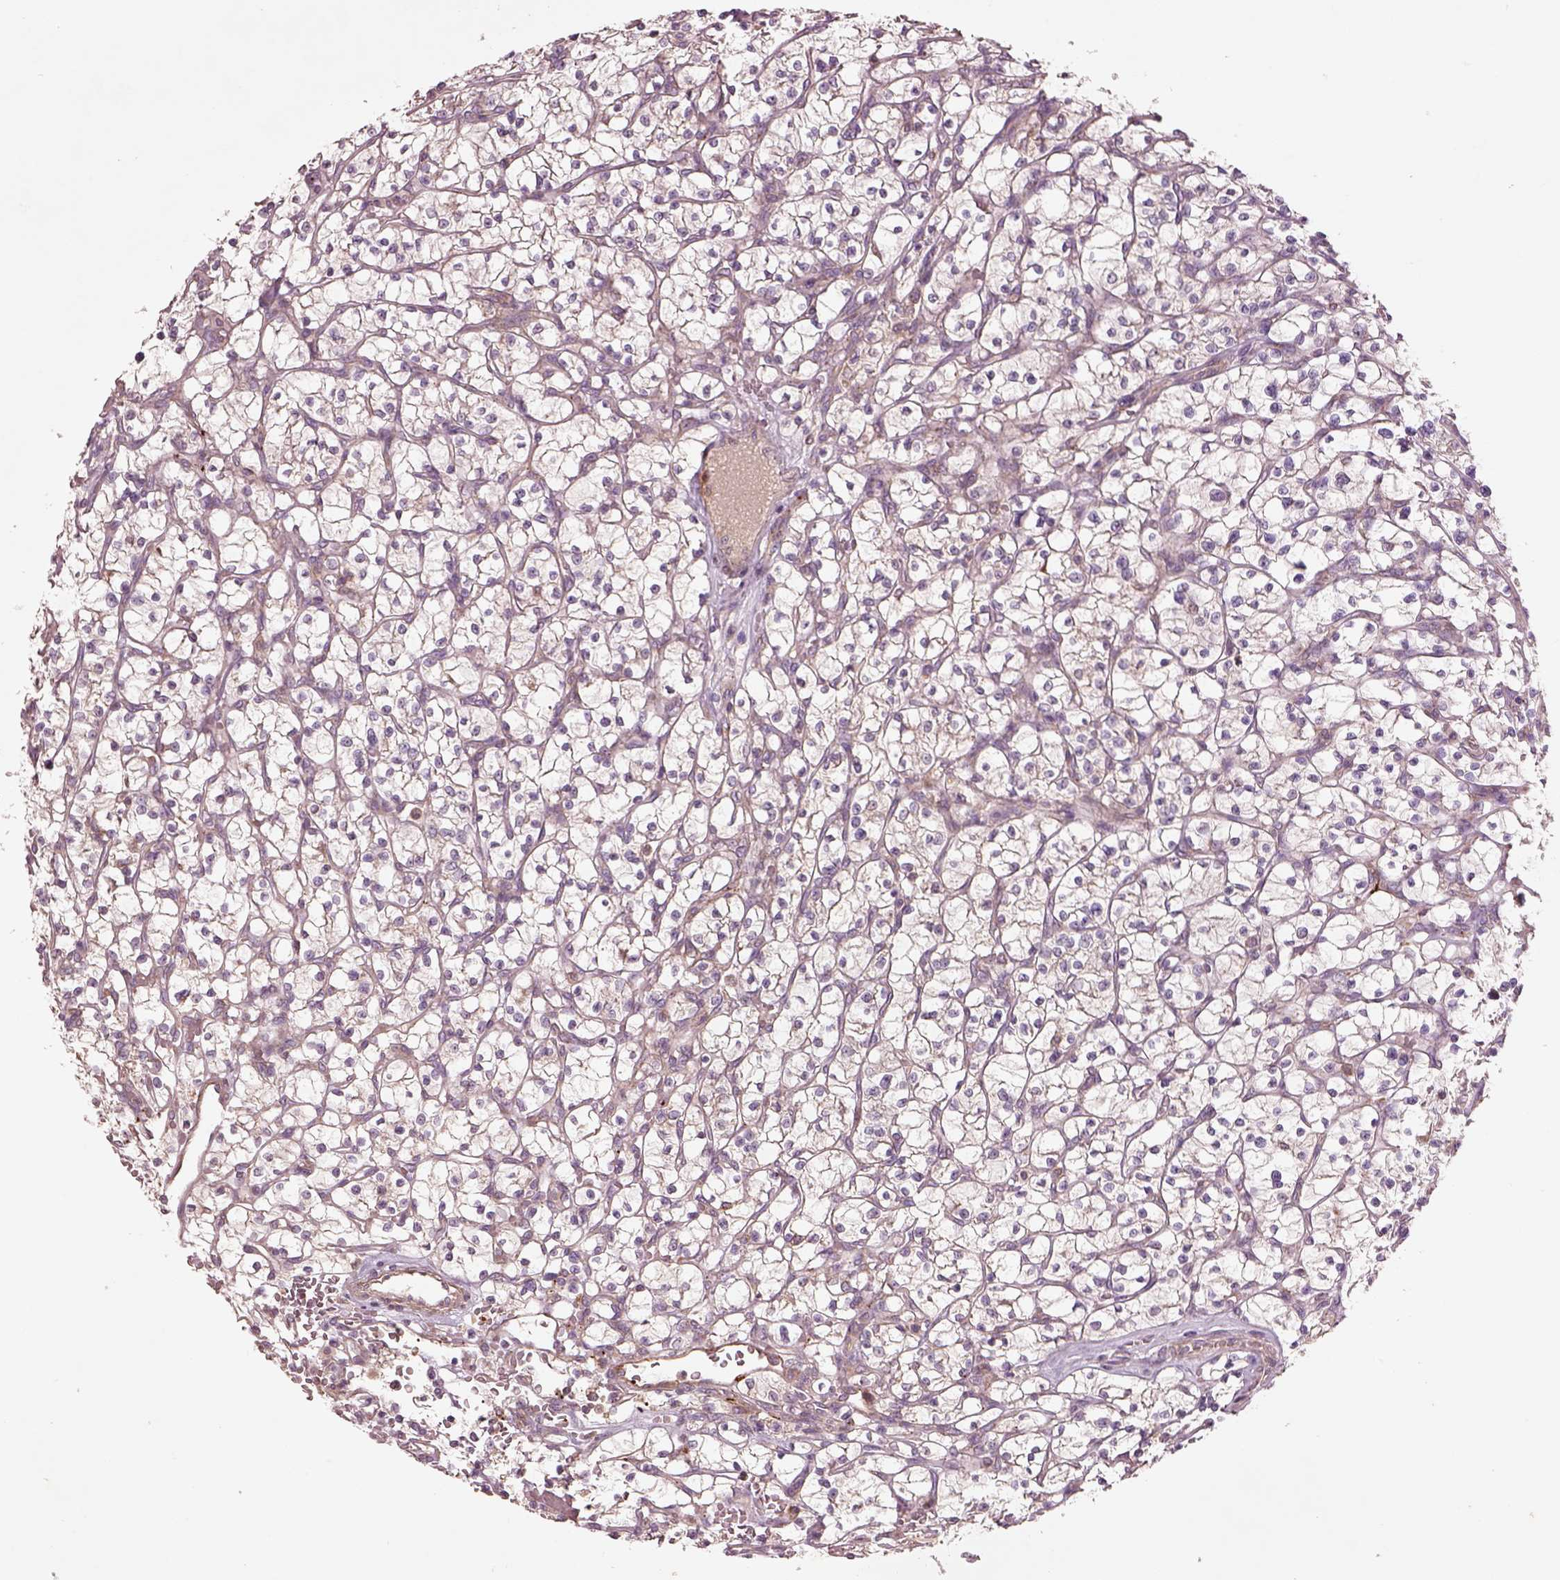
{"staining": {"intensity": "negative", "quantity": "none", "location": "none"}, "tissue": "renal cancer", "cell_type": "Tumor cells", "image_type": "cancer", "snomed": [{"axis": "morphology", "description": "Adenocarcinoma, NOS"}, {"axis": "topography", "description": "Kidney"}], "caption": "Renal cancer (adenocarcinoma) was stained to show a protein in brown. There is no significant positivity in tumor cells. The staining is performed using DAB (3,3'-diaminobenzidine) brown chromogen with nuclei counter-stained in using hematoxylin.", "gene": "SLC25A5", "patient": {"sex": "female", "age": 64}}